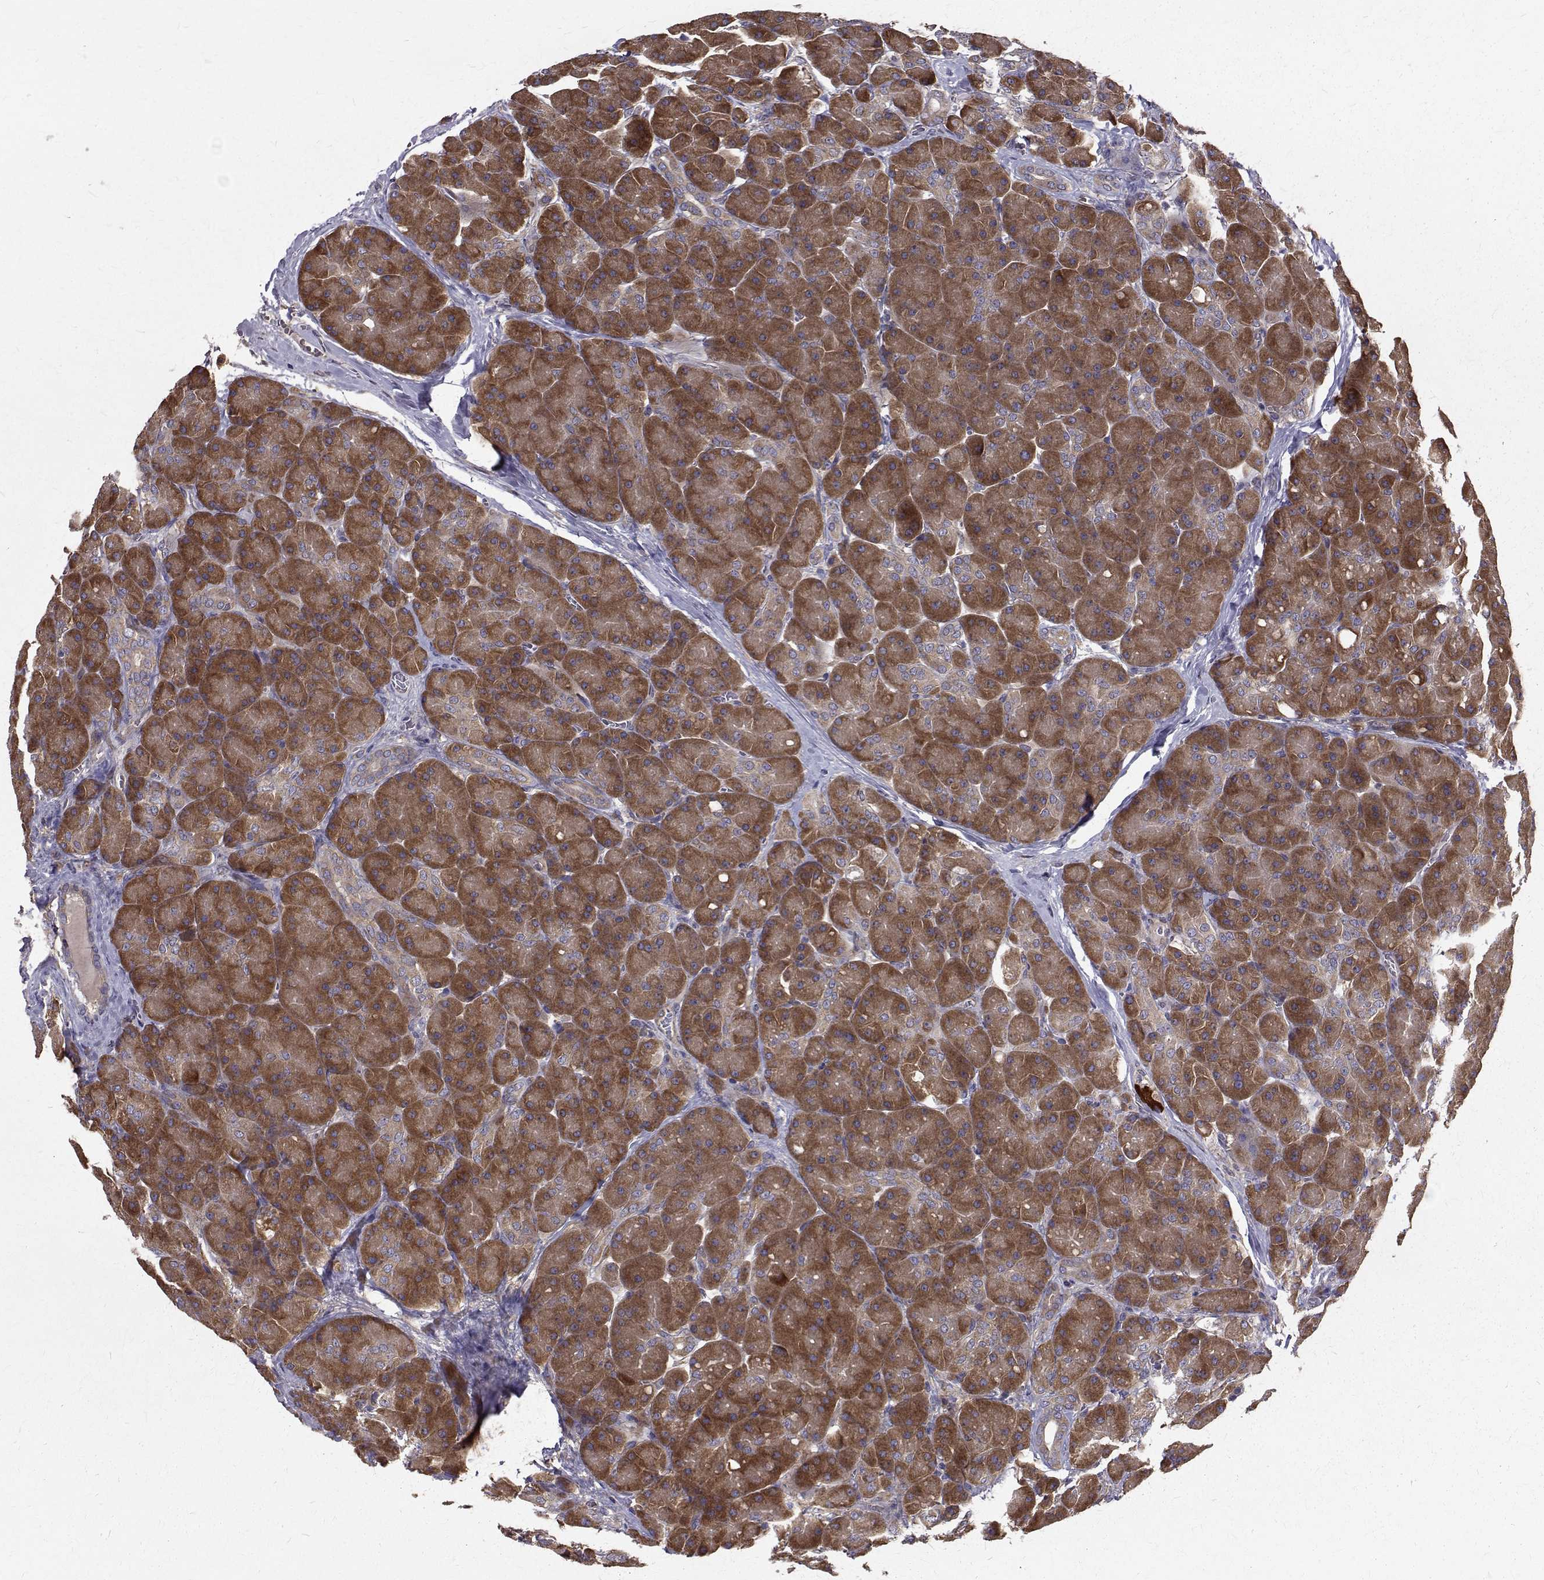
{"staining": {"intensity": "strong", "quantity": ">75%", "location": "cytoplasmic/membranous"}, "tissue": "pancreas", "cell_type": "Exocrine glandular cells", "image_type": "normal", "snomed": [{"axis": "morphology", "description": "Normal tissue, NOS"}, {"axis": "topography", "description": "Pancreas"}], "caption": "IHC of benign human pancreas demonstrates high levels of strong cytoplasmic/membranous staining in about >75% of exocrine glandular cells. Using DAB (brown) and hematoxylin (blue) stains, captured at high magnification using brightfield microscopy.", "gene": "FARSB", "patient": {"sex": "male", "age": 55}}